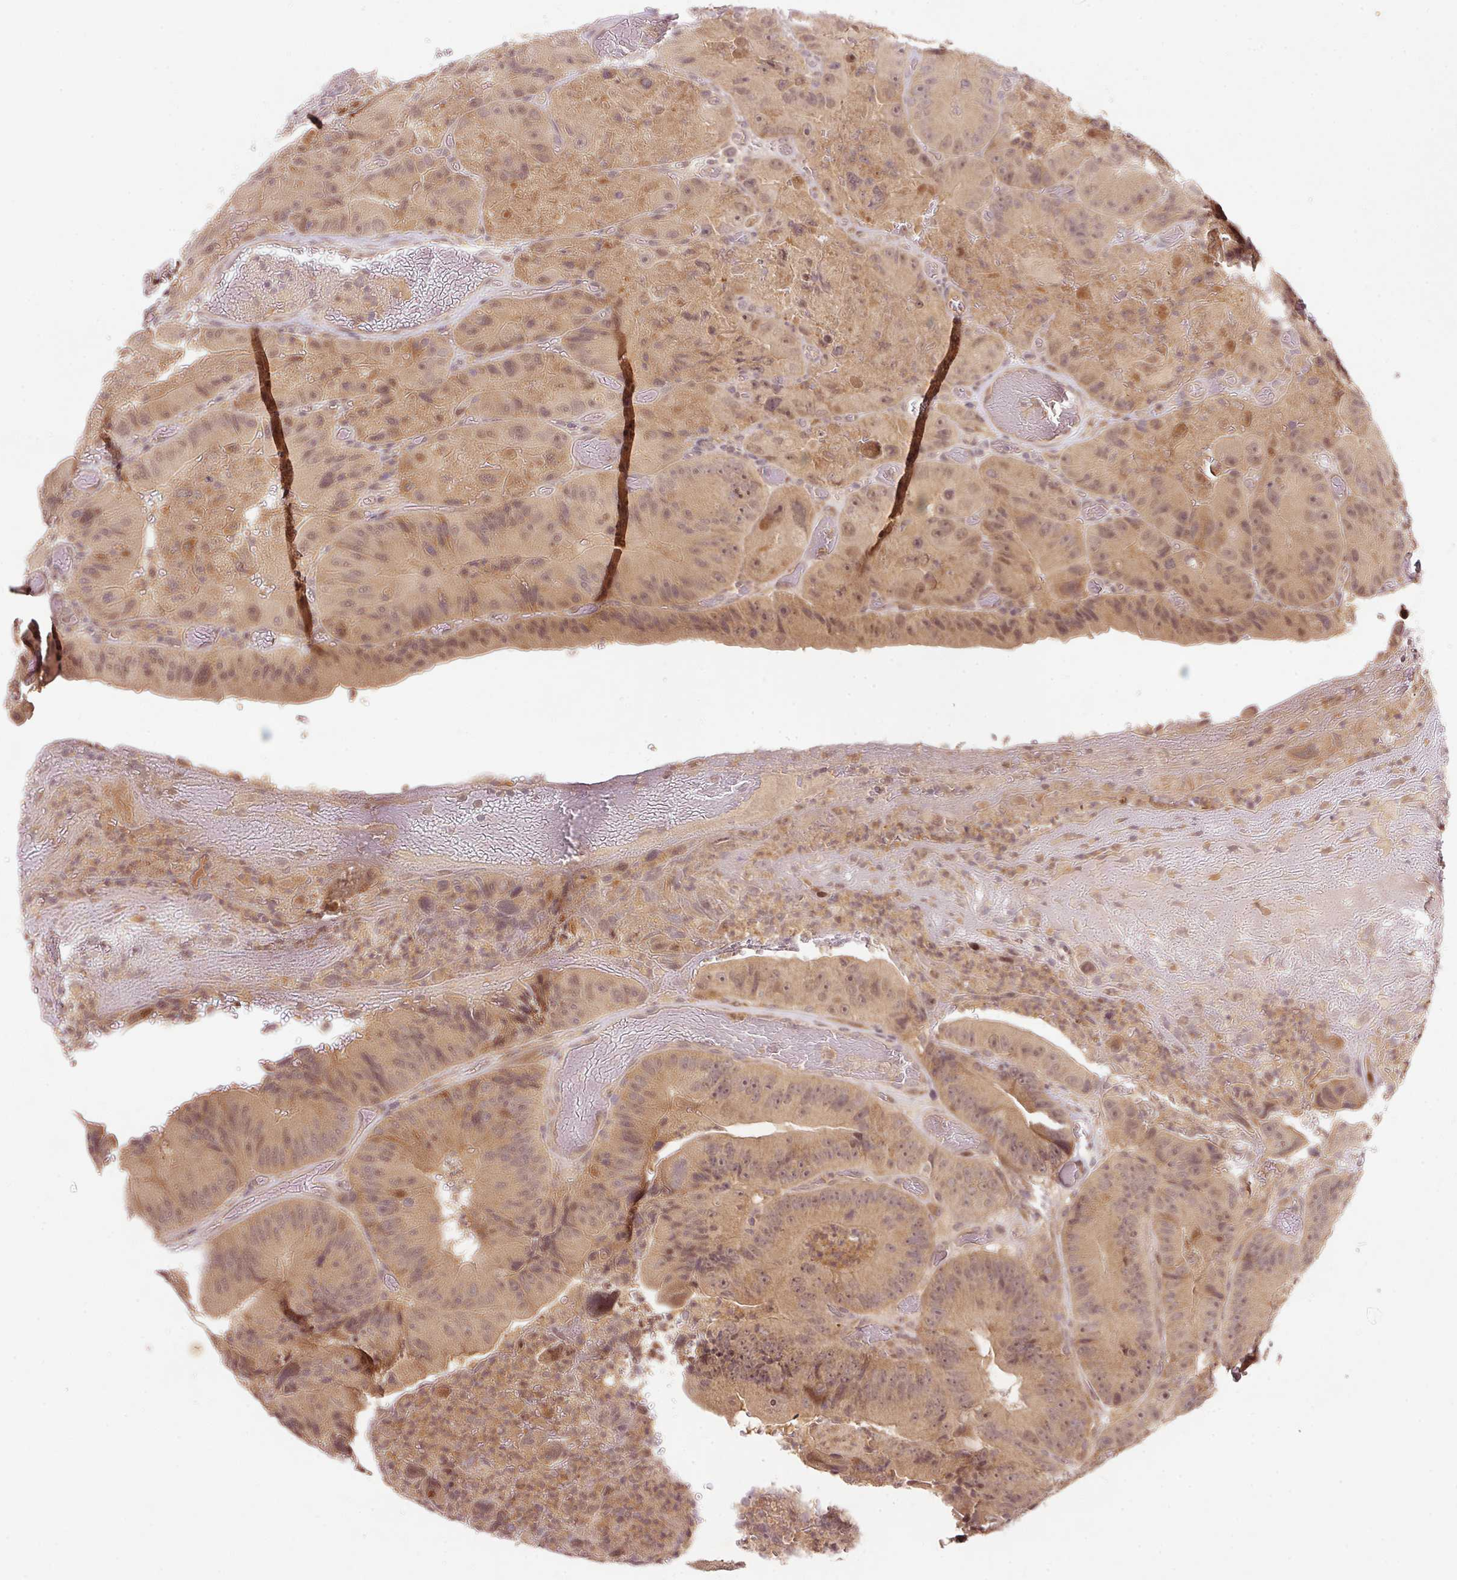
{"staining": {"intensity": "weak", "quantity": "25%-75%", "location": "nuclear"}, "tissue": "colorectal cancer", "cell_type": "Tumor cells", "image_type": "cancer", "snomed": [{"axis": "morphology", "description": "Adenocarcinoma, NOS"}, {"axis": "topography", "description": "Colon"}], "caption": "Colorectal adenocarcinoma stained for a protein shows weak nuclear positivity in tumor cells.", "gene": "PCDHB1", "patient": {"sex": "female", "age": 86}}